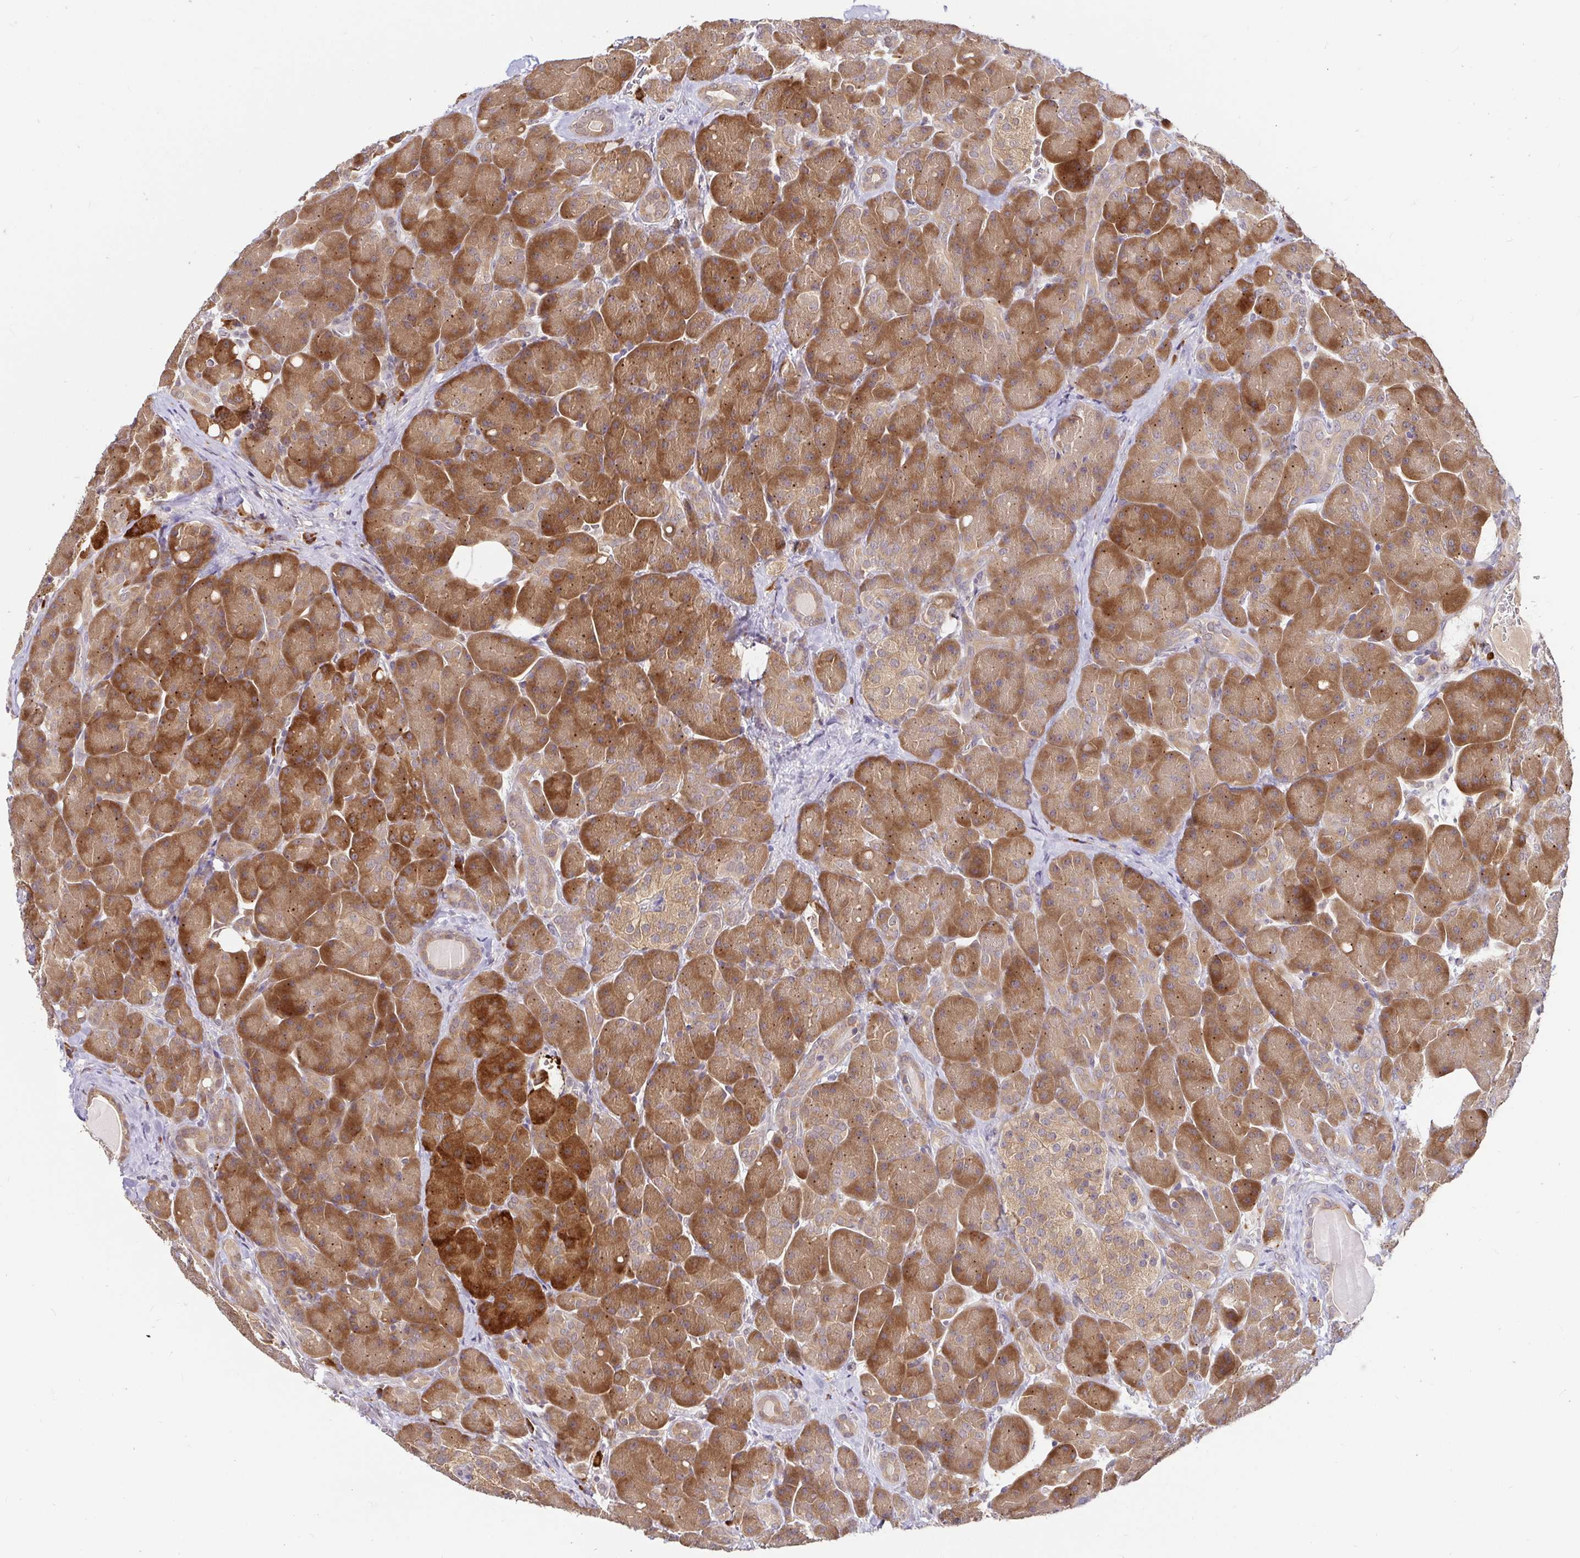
{"staining": {"intensity": "strong", "quantity": ">75%", "location": "cytoplasmic/membranous"}, "tissue": "pancreas", "cell_type": "Exocrine glandular cells", "image_type": "normal", "snomed": [{"axis": "morphology", "description": "Normal tissue, NOS"}, {"axis": "topography", "description": "Pancreas"}], "caption": "The immunohistochemical stain labels strong cytoplasmic/membranous positivity in exocrine glandular cells of benign pancreas. Immunohistochemistry stains the protein of interest in brown and the nuclei are stained blue.", "gene": "LMO4", "patient": {"sex": "male", "age": 55}}